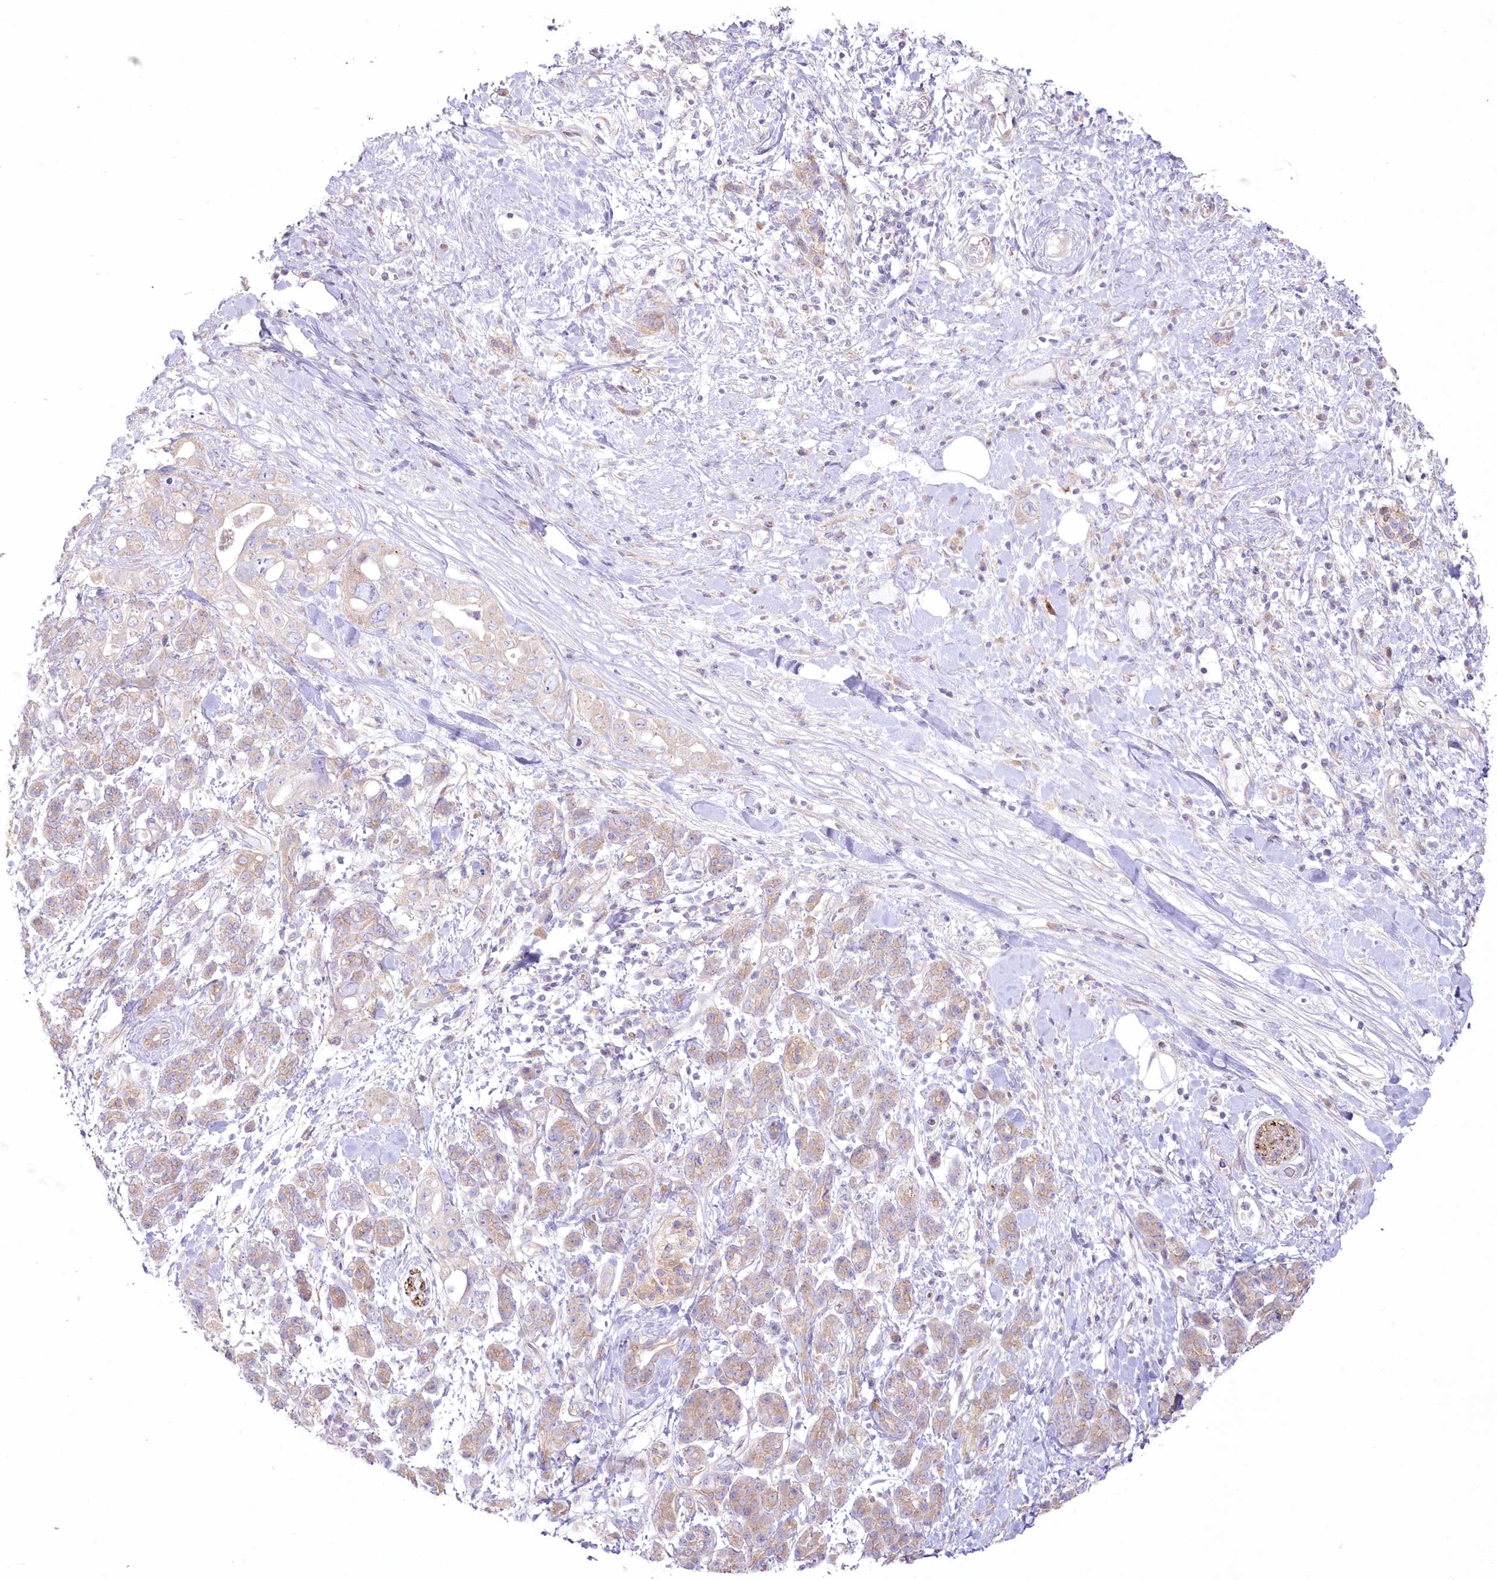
{"staining": {"intensity": "weak", "quantity": "<25%", "location": "cytoplasmic/membranous"}, "tissue": "pancreatic cancer", "cell_type": "Tumor cells", "image_type": "cancer", "snomed": [{"axis": "morphology", "description": "Adenocarcinoma, NOS"}, {"axis": "topography", "description": "Pancreas"}], "caption": "This is an immunohistochemistry image of adenocarcinoma (pancreatic). There is no staining in tumor cells.", "gene": "ZNF843", "patient": {"sex": "female", "age": 56}}